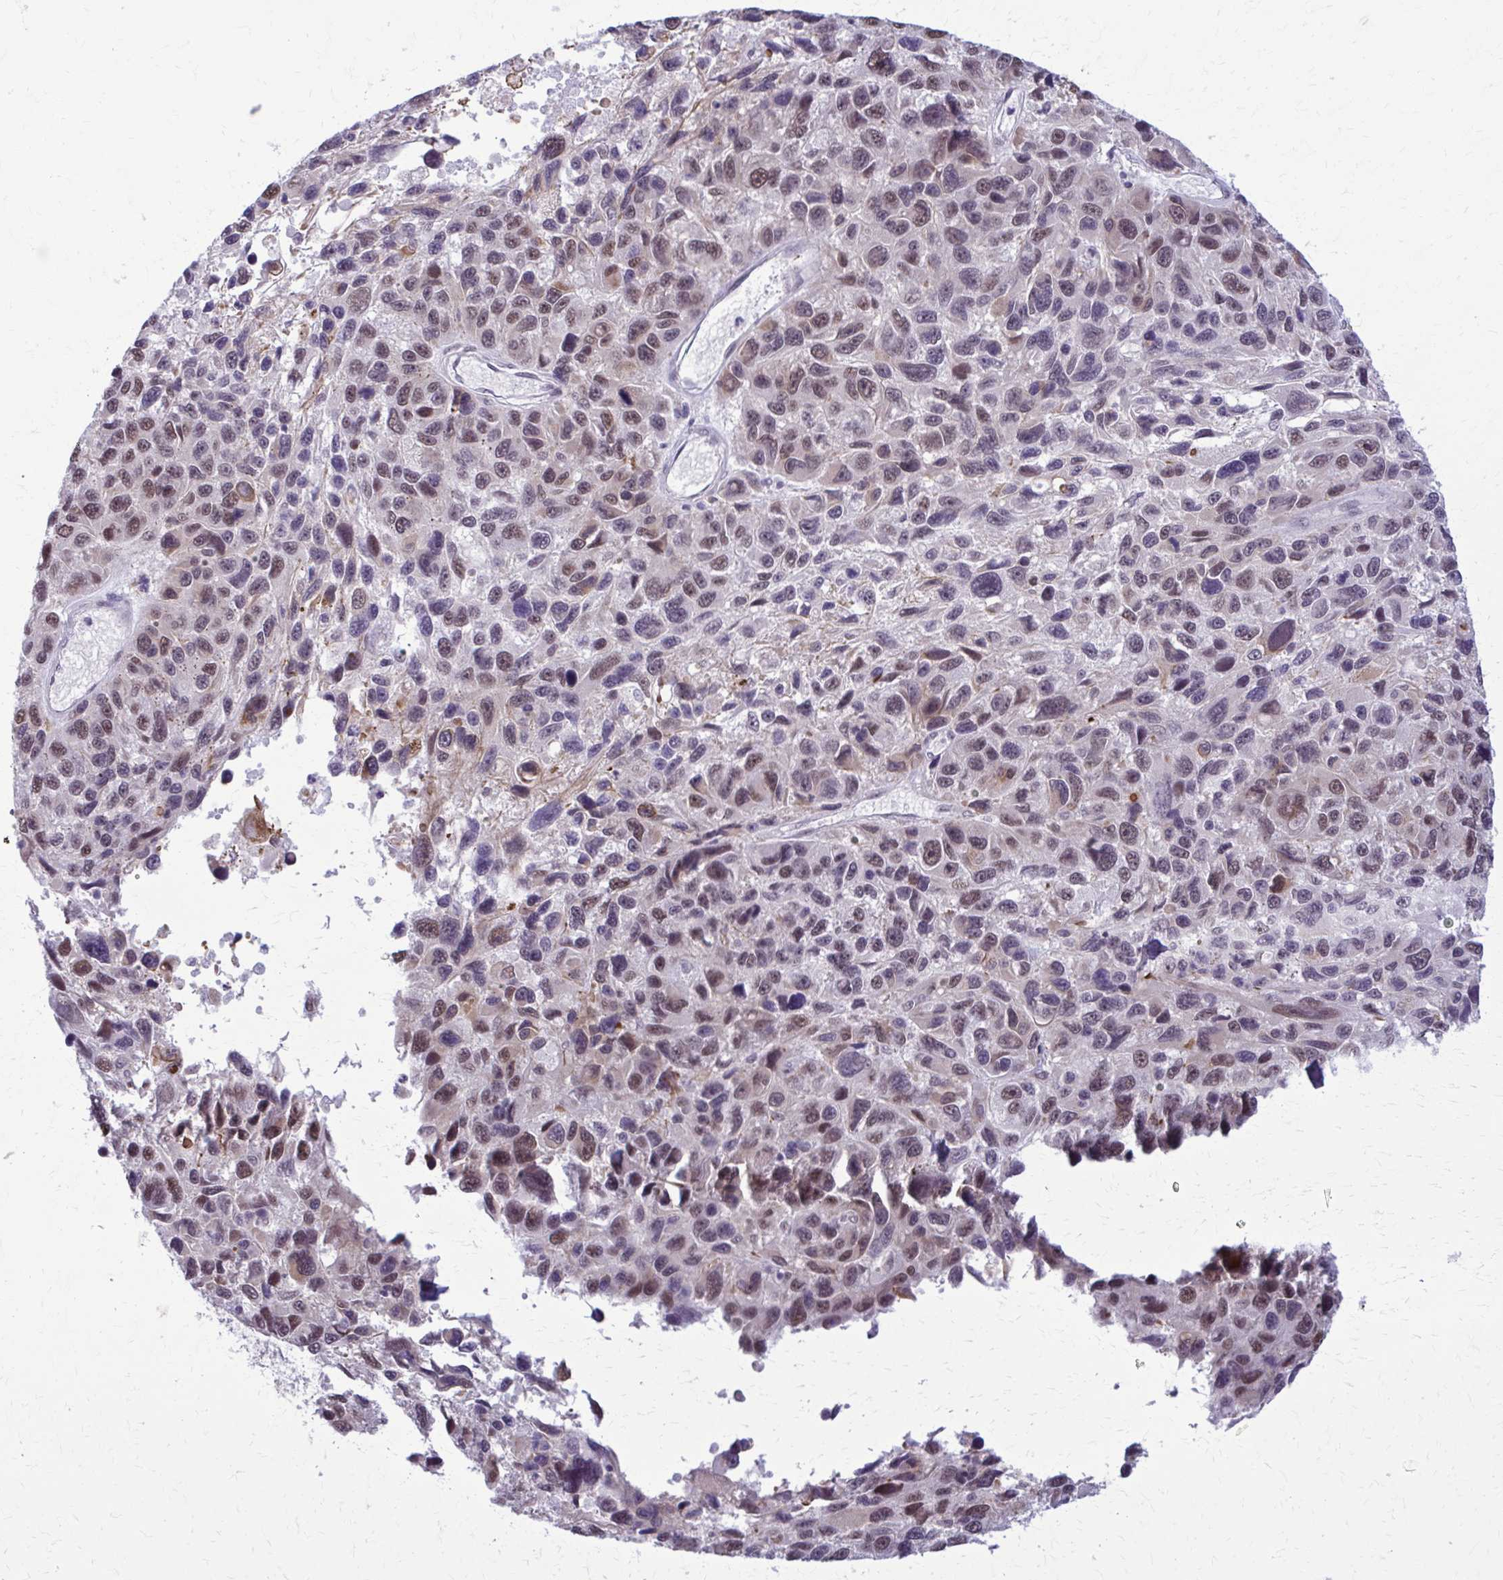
{"staining": {"intensity": "weak", "quantity": ">75%", "location": "nuclear"}, "tissue": "melanoma", "cell_type": "Tumor cells", "image_type": "cancer", "snomed": [{"axis": "morphology", "description": "Malignant melanoma, NOS"}, {"axis": "topography", "description": "Skin"}], "caption": "High-power microscopy captured an immunohistochemistry (IHC) photomicrograph of melanoma, revealing weak nuclear expression in about >75% of tumor cells.", "gene": "NUMBL", "patient": {"sex": "male", "age": 53}}